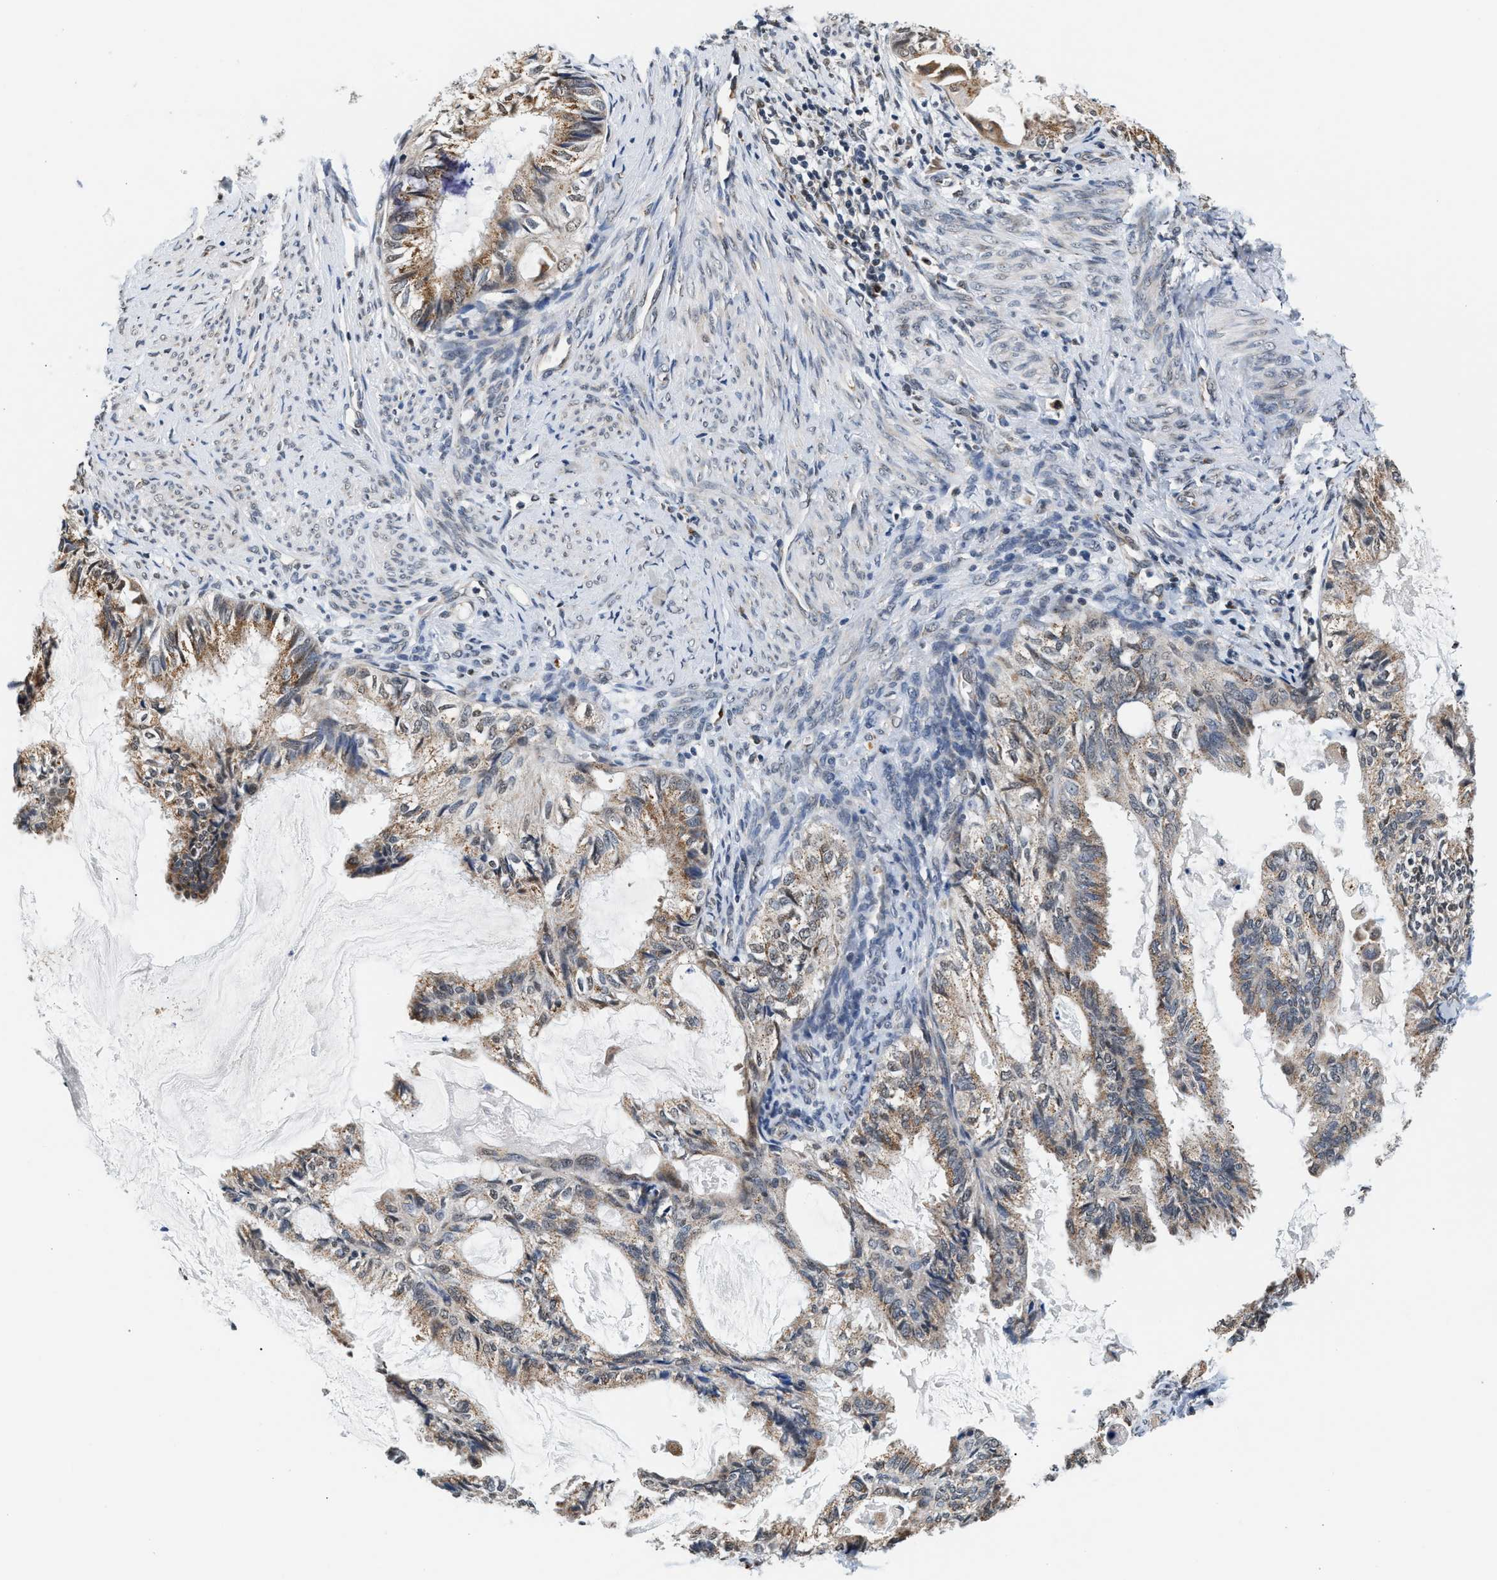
{"staining": {"intensity": "moderate", "quantity": ">75%", "location": "cytoplasmic/membranous"}, "tissue": "cervical cancer", "cell_type": "Tumor cells", "image_type": "cancer", "snomed": [{"axis": "morphology", "description": "Normal tissue, NOS"}, {"axis": "morphology", "description": "Adenocarcinoma, NOS"}, {"axis": "topography", "description": "Cervix"}, {"axis": "topography", "description": "Endometrium"}], "caption": "Brown immunohistochemical staining in cervical adenocarcinoma displays moderate cytoplasmic/membranous positivity in about >75% of tumor cells. (Brightfield microscopy of DAB IHC at high magnification).", "gene": "KCNMB2", "patient": {"sex": "female", "age": 86}}